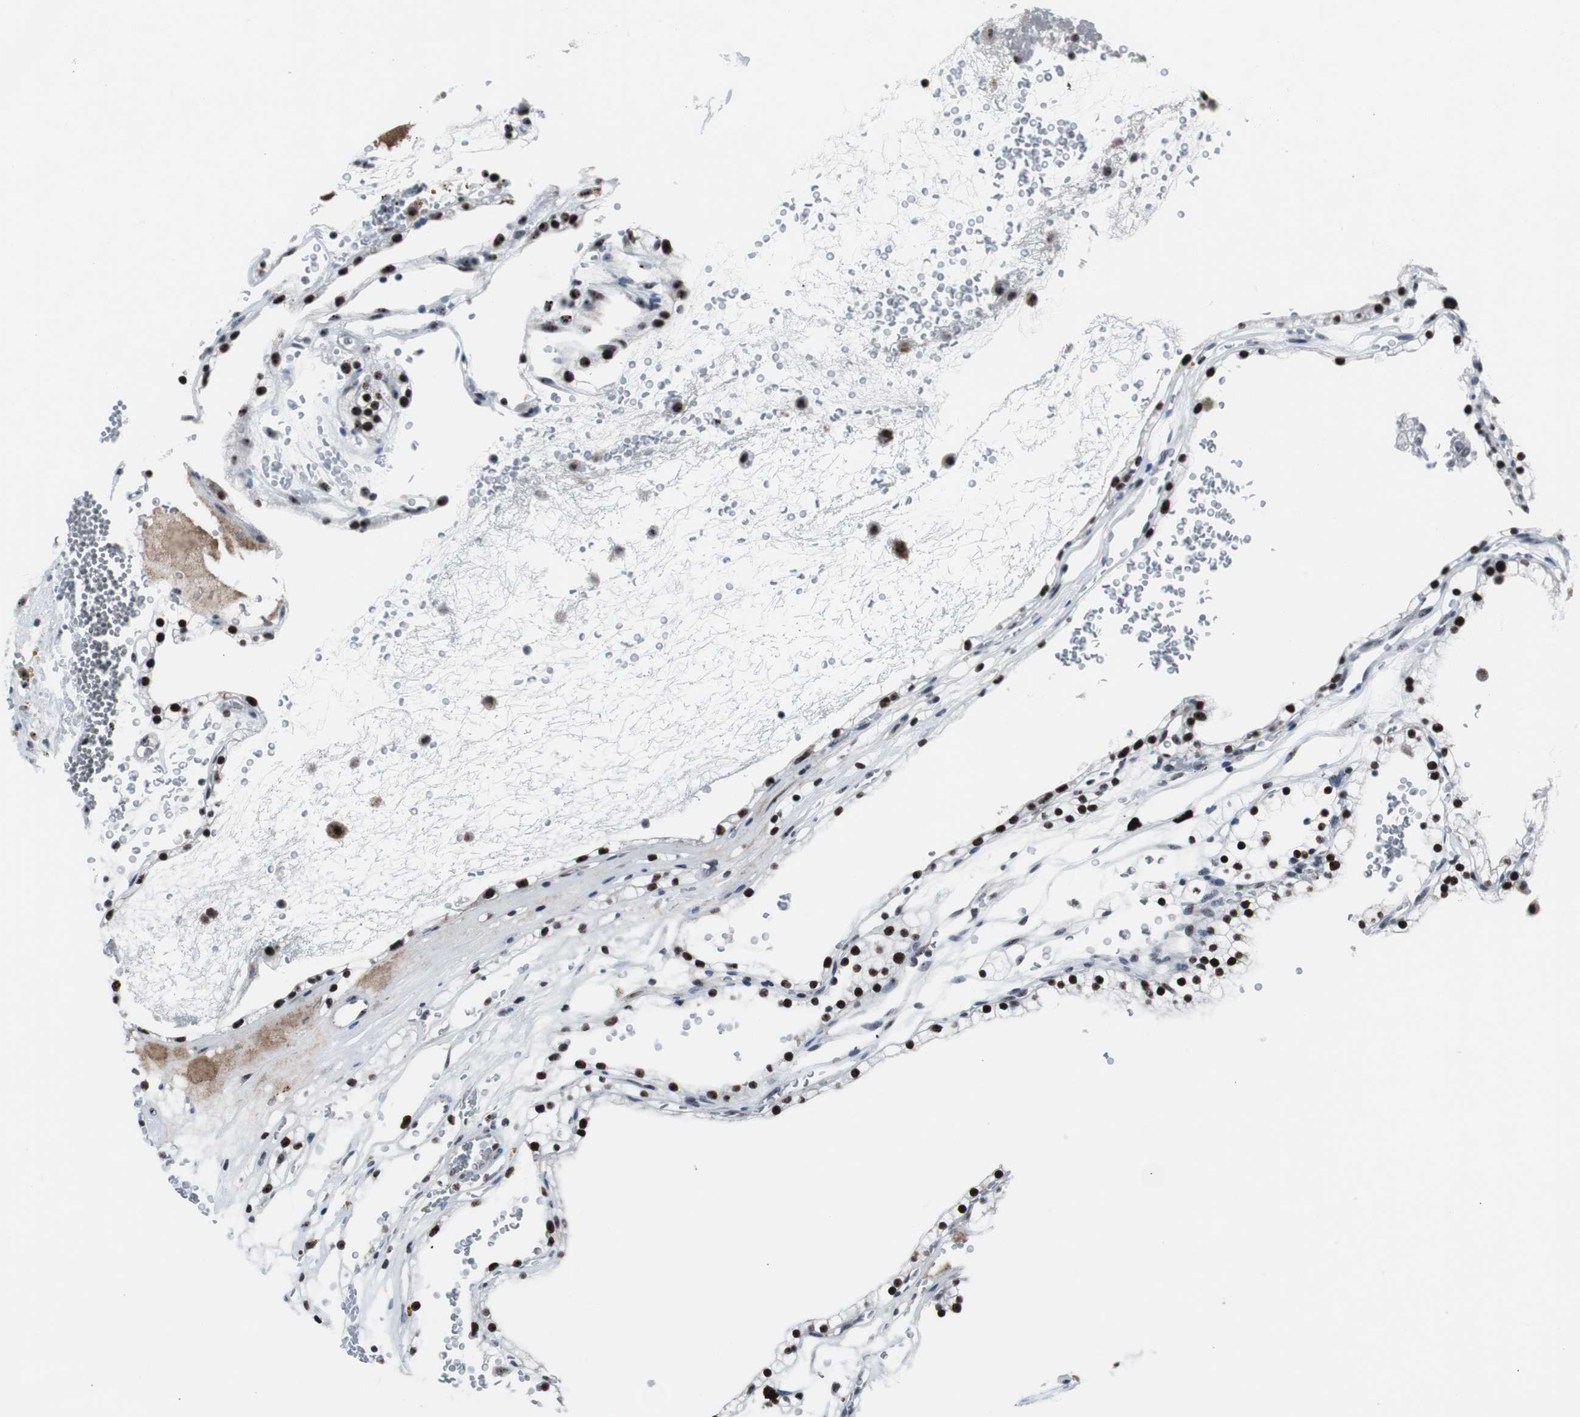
{"staining": {"intensity": "strong", "quantity": ">75%", "location": "nuclear"}, "tissue": "renal cancer", "cell_type": "Tumor cells", "image_type": "cancer", "snomed": [{"axis": "morphology", "description": "Adenocarcinoma, NOS"}, {"axis": "topography", "description": "Kidney"}], "caption": "Adenocarcinoma (renal) was stained to show a protein in brown. There is high levels of strong nuclear expression in approximately >75% of tumor cells.", "gene": "DOK1", "patient": {"sex": "female", "age": 41}}